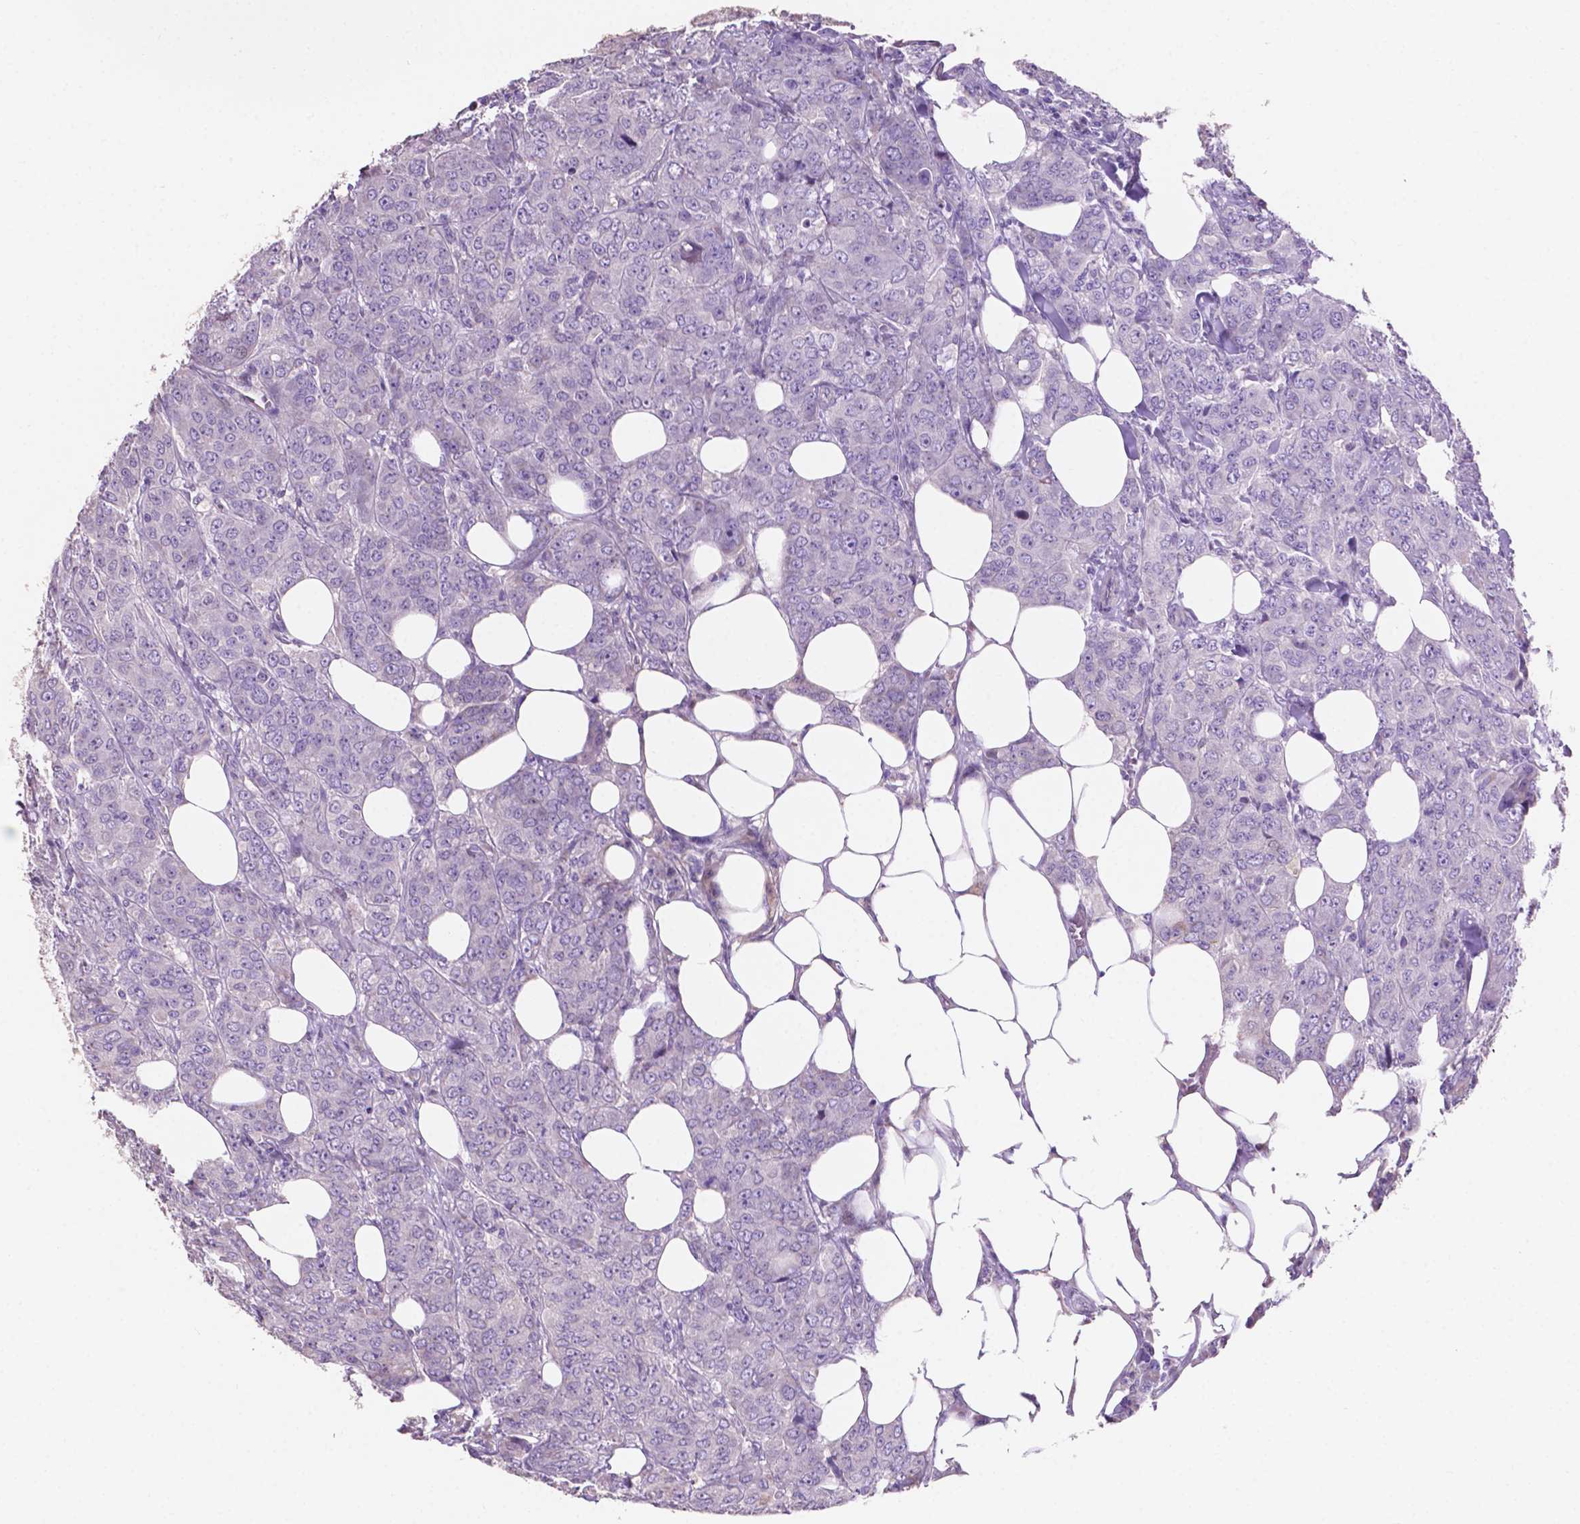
{"staining": {"intensity": "negative", "quantity": "none", "location": "none"}, "tissue": "breast cancer", "cell_type": "Tumor cells", "image_type": "cancer", "snomed": [{"axis": "morphology", "description": "Duct carcinoma"}, {"axis": "topography", "description": "Breast"}], "caption": "Micrograph shows no protein staining in tumor cells of breast cancer tissue.", "gene": "CLDN17", "patient": {"sex": "female", "age": 43}}